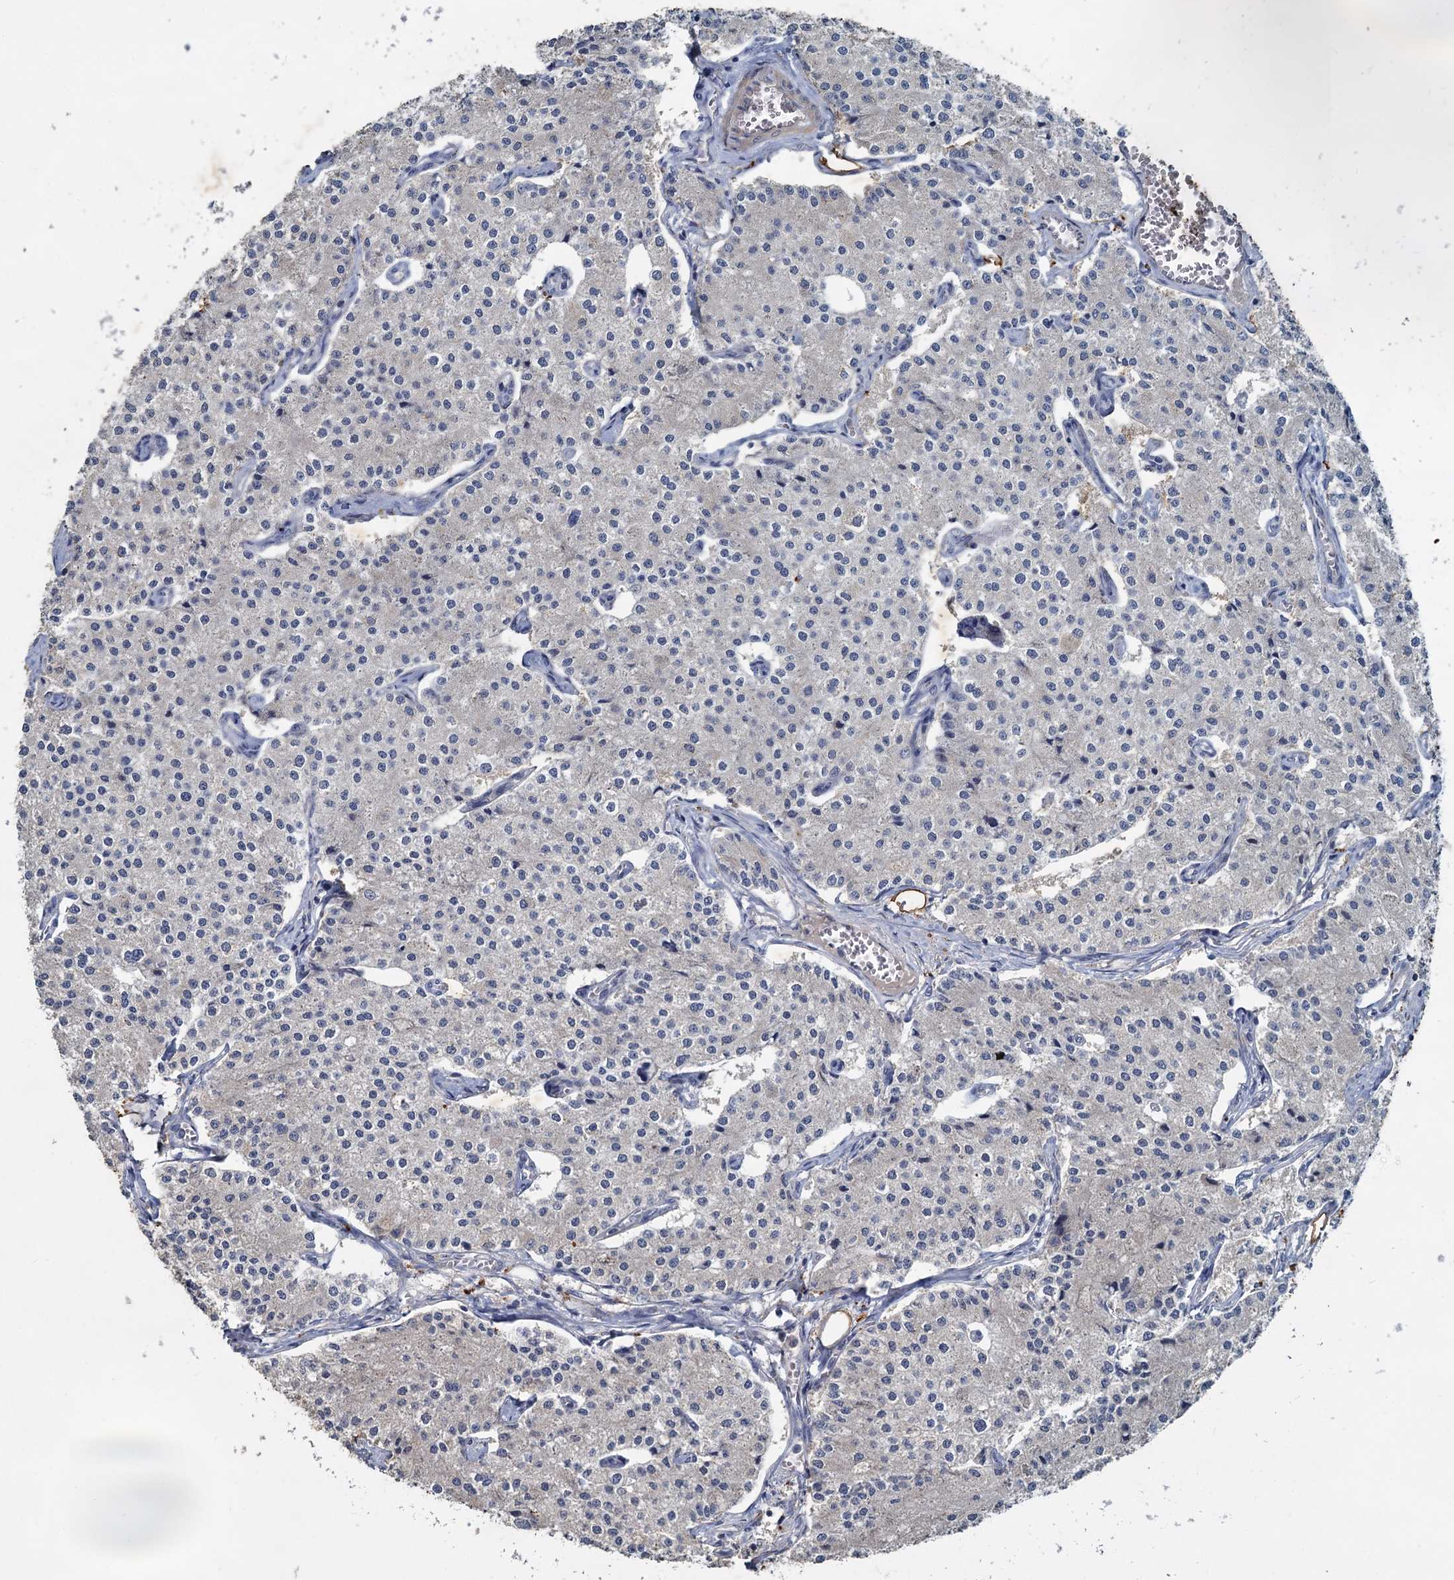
{"staining": {"intensity": "negative", "quantity": "none", "location": "none"}, "tissue": "carcinoid", "cell_type": "Tumor cells", "image_type": "cancer", "snomed": [{"axis": "morphology", "description": "Carcinoid, malignant, NOS"}, {"axis": "topography", "description": "Colon"}], "caption": "An immunohistochemistry (IHC) image of malignant carcinoid is shown. There is no staining in tumor cells of malignant carcinoid.", "gene": "SLC2A7", "patient": {"sex": "female", "age": 52}}